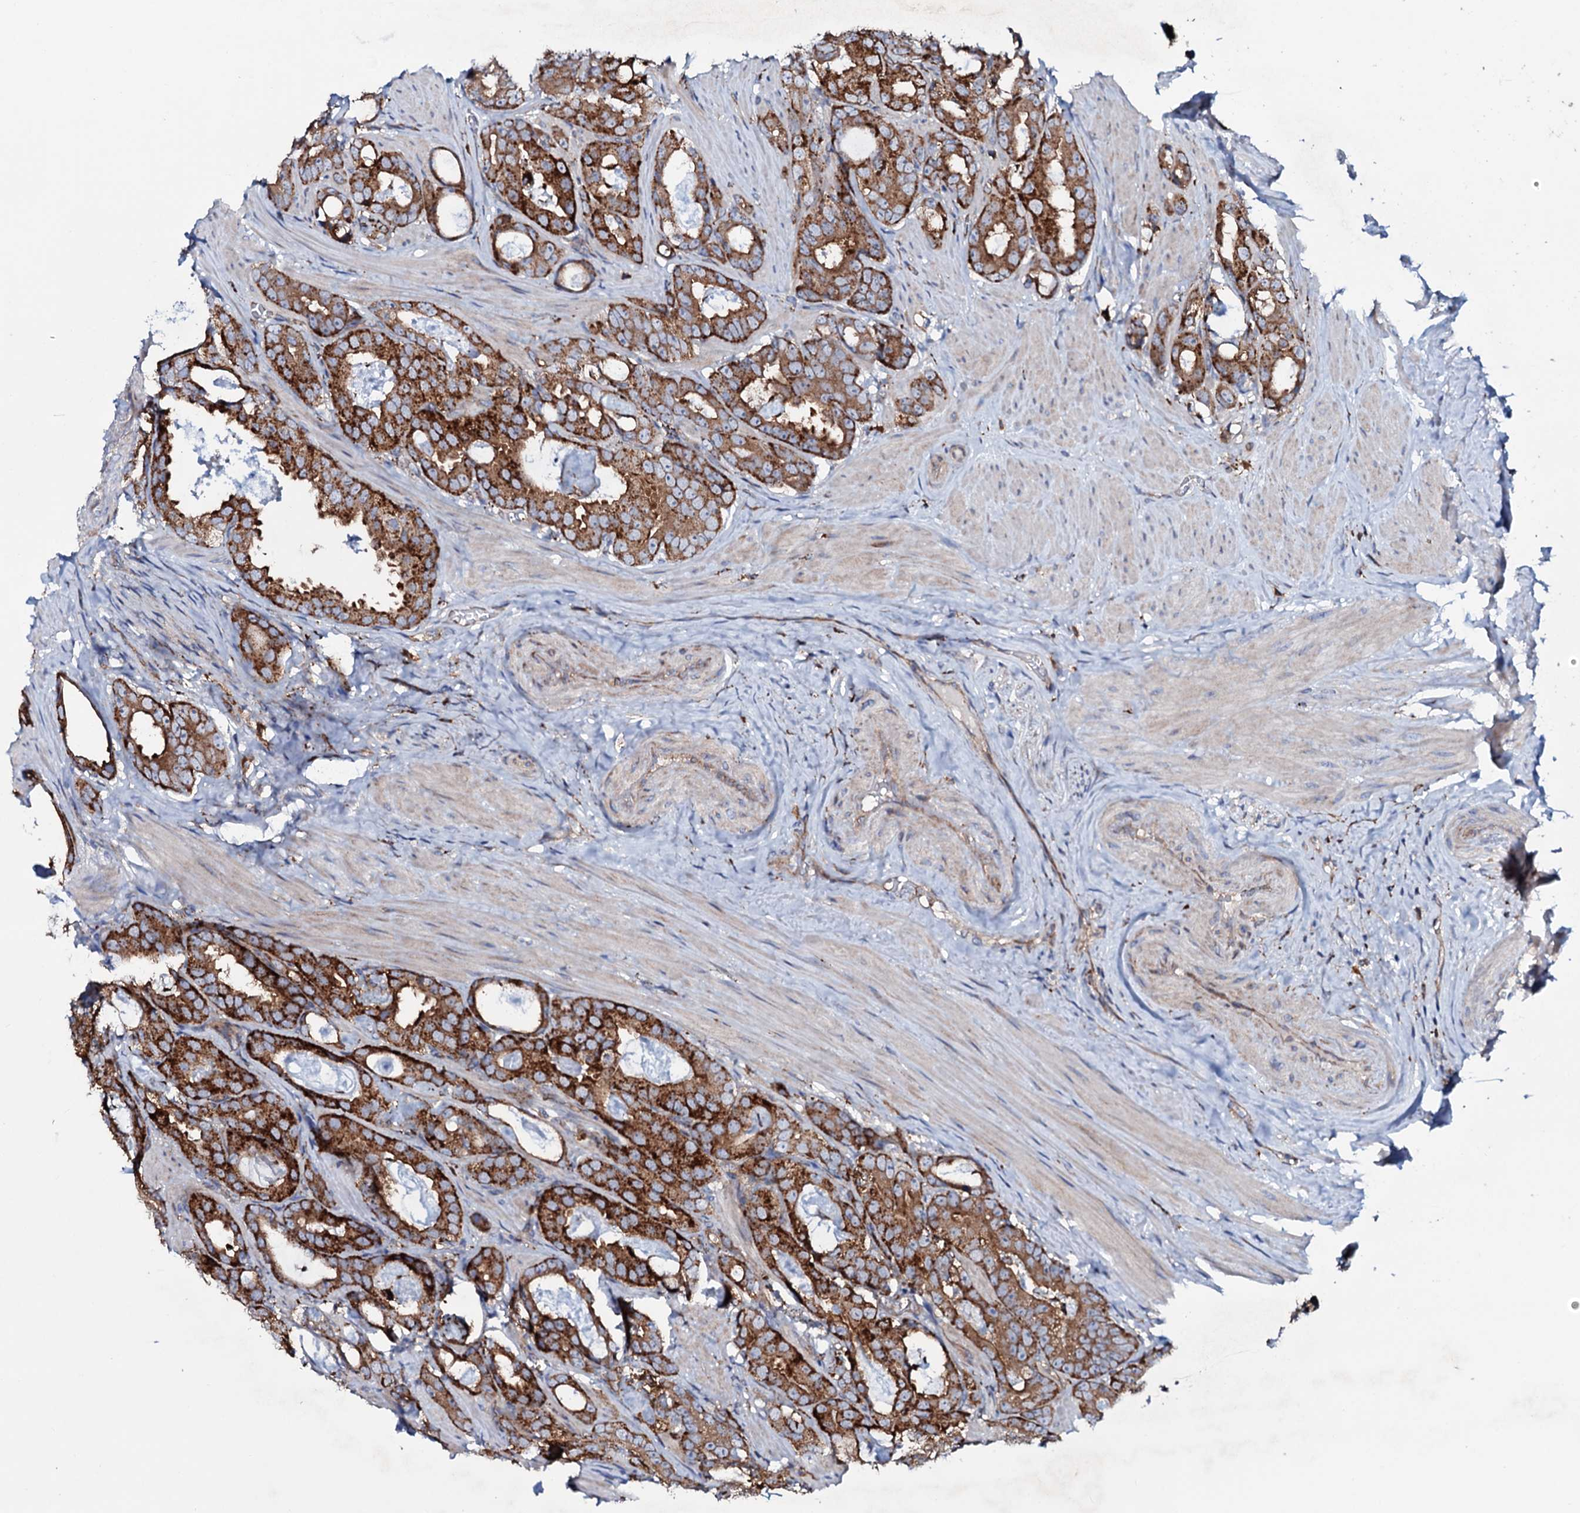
{"staining": {"intensity": "moderate", "quantity": ">75%", "location": "cytoplasmic/membranous"}, "tissue": "prostate cancer", "cell_type": "Tumor cells", "image_type": "cancer", "snomed": [{"axis": "morphology", "description": "Adenocarcinoma, Low grade"}, {"axis": "topography", "description": "Prostate"}], "caption": "Prostate cancer (low-grade adenocarcinoma) tissue shows moderate cytoplasmic/membranous expression in approximately >75% of tumor cells", "gene": "P2RX4", "patient": {"sex": "male", "age": 71}}